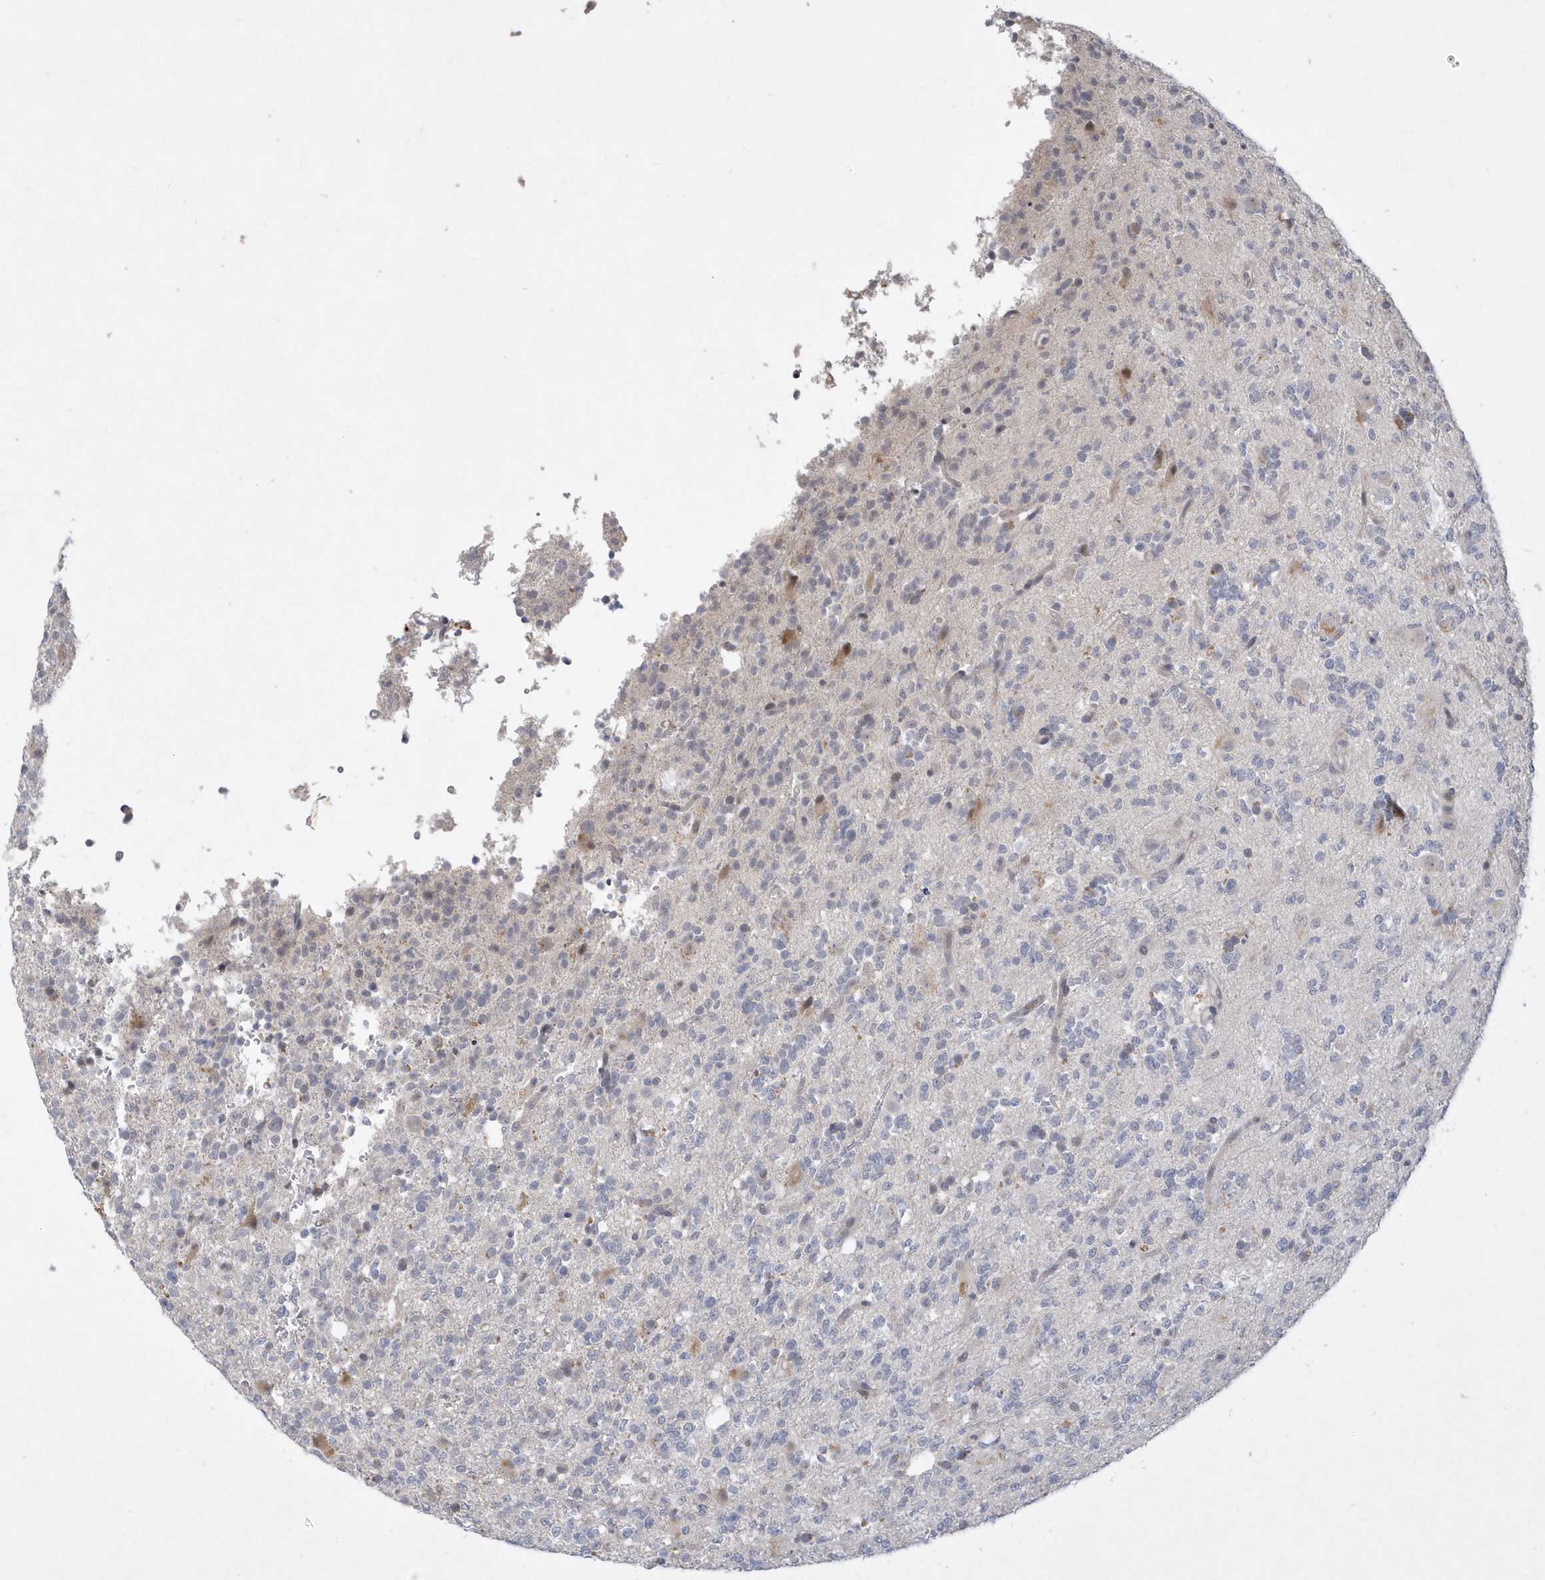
{"staining": {"intensity": "negative", "quantity": "none", "location": "none"}, "tissue": "glioma", "cell_type": "Tumor cells", "image_type": "cancer", "snomed": [{"axis": "morphology", "description": "Glioma, malignant, High grade"}, {"axis": "topography", "description": "Brain"}], "caption": "This is a micrograph of IHC staining of high-grade glioma (malignant), which shows no staining in tumor cells.", "gene": "TSPEAR", "patient": {"sex": "female", "age": 62}}